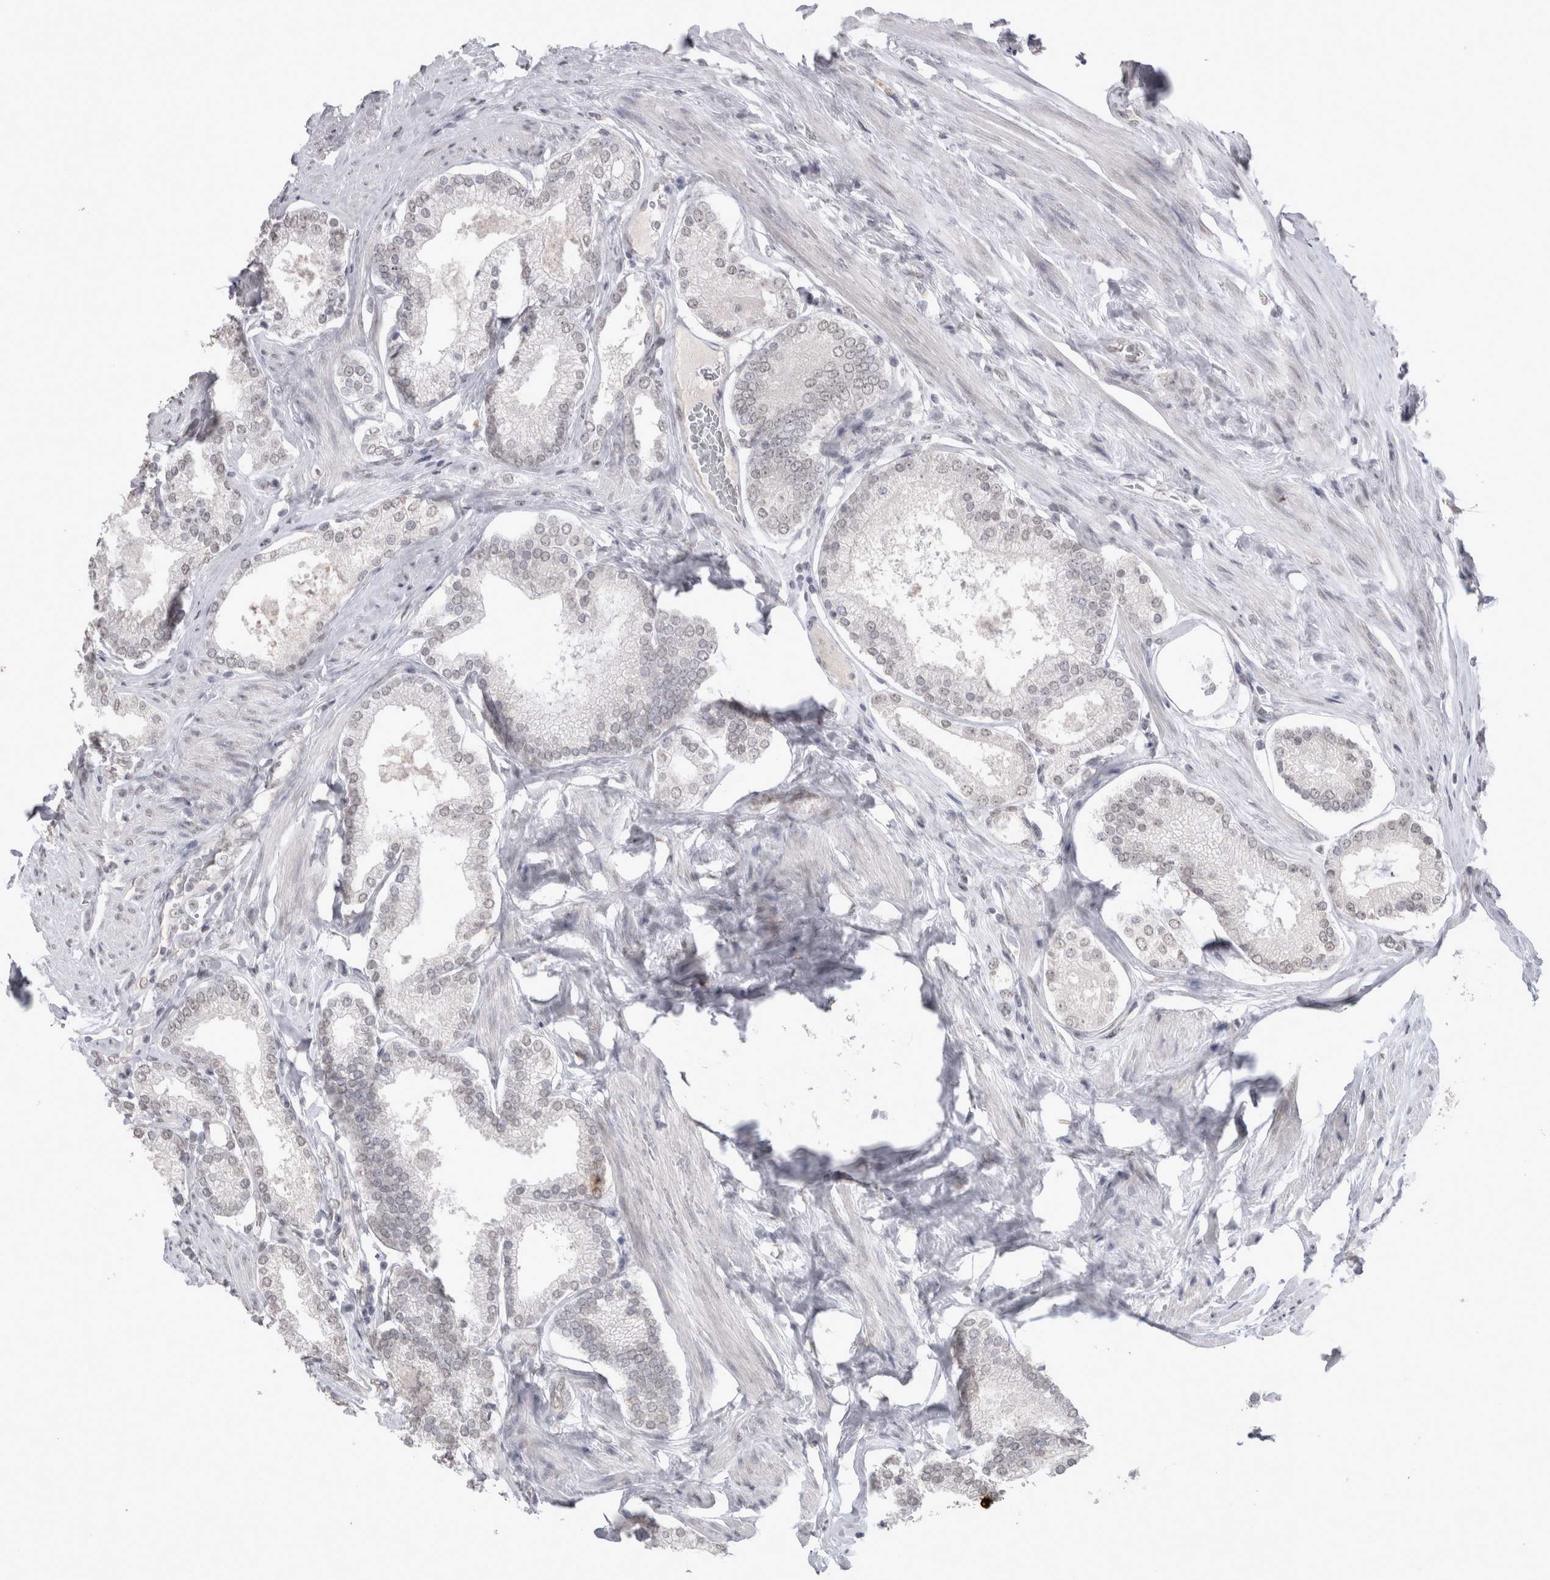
{"staining": {"intensity": "negative", "quantity": "none", "location": "none"}, "tissue": "prostate cancer", "cell_type": "Tumor cells", "image_type": "cancer", "snomed": [{"axis": "morphology", "description": "Adenocarcinoma, Low grade"}, {"axis": "topography", "description": "Prostate"}], "caption": "The image exhibits no staining of tumor cells in prostate cancer (adenocarcinoma (low-grade)).", "gene": "DDX4", "patient": {"sex": "male", "age": 71}}